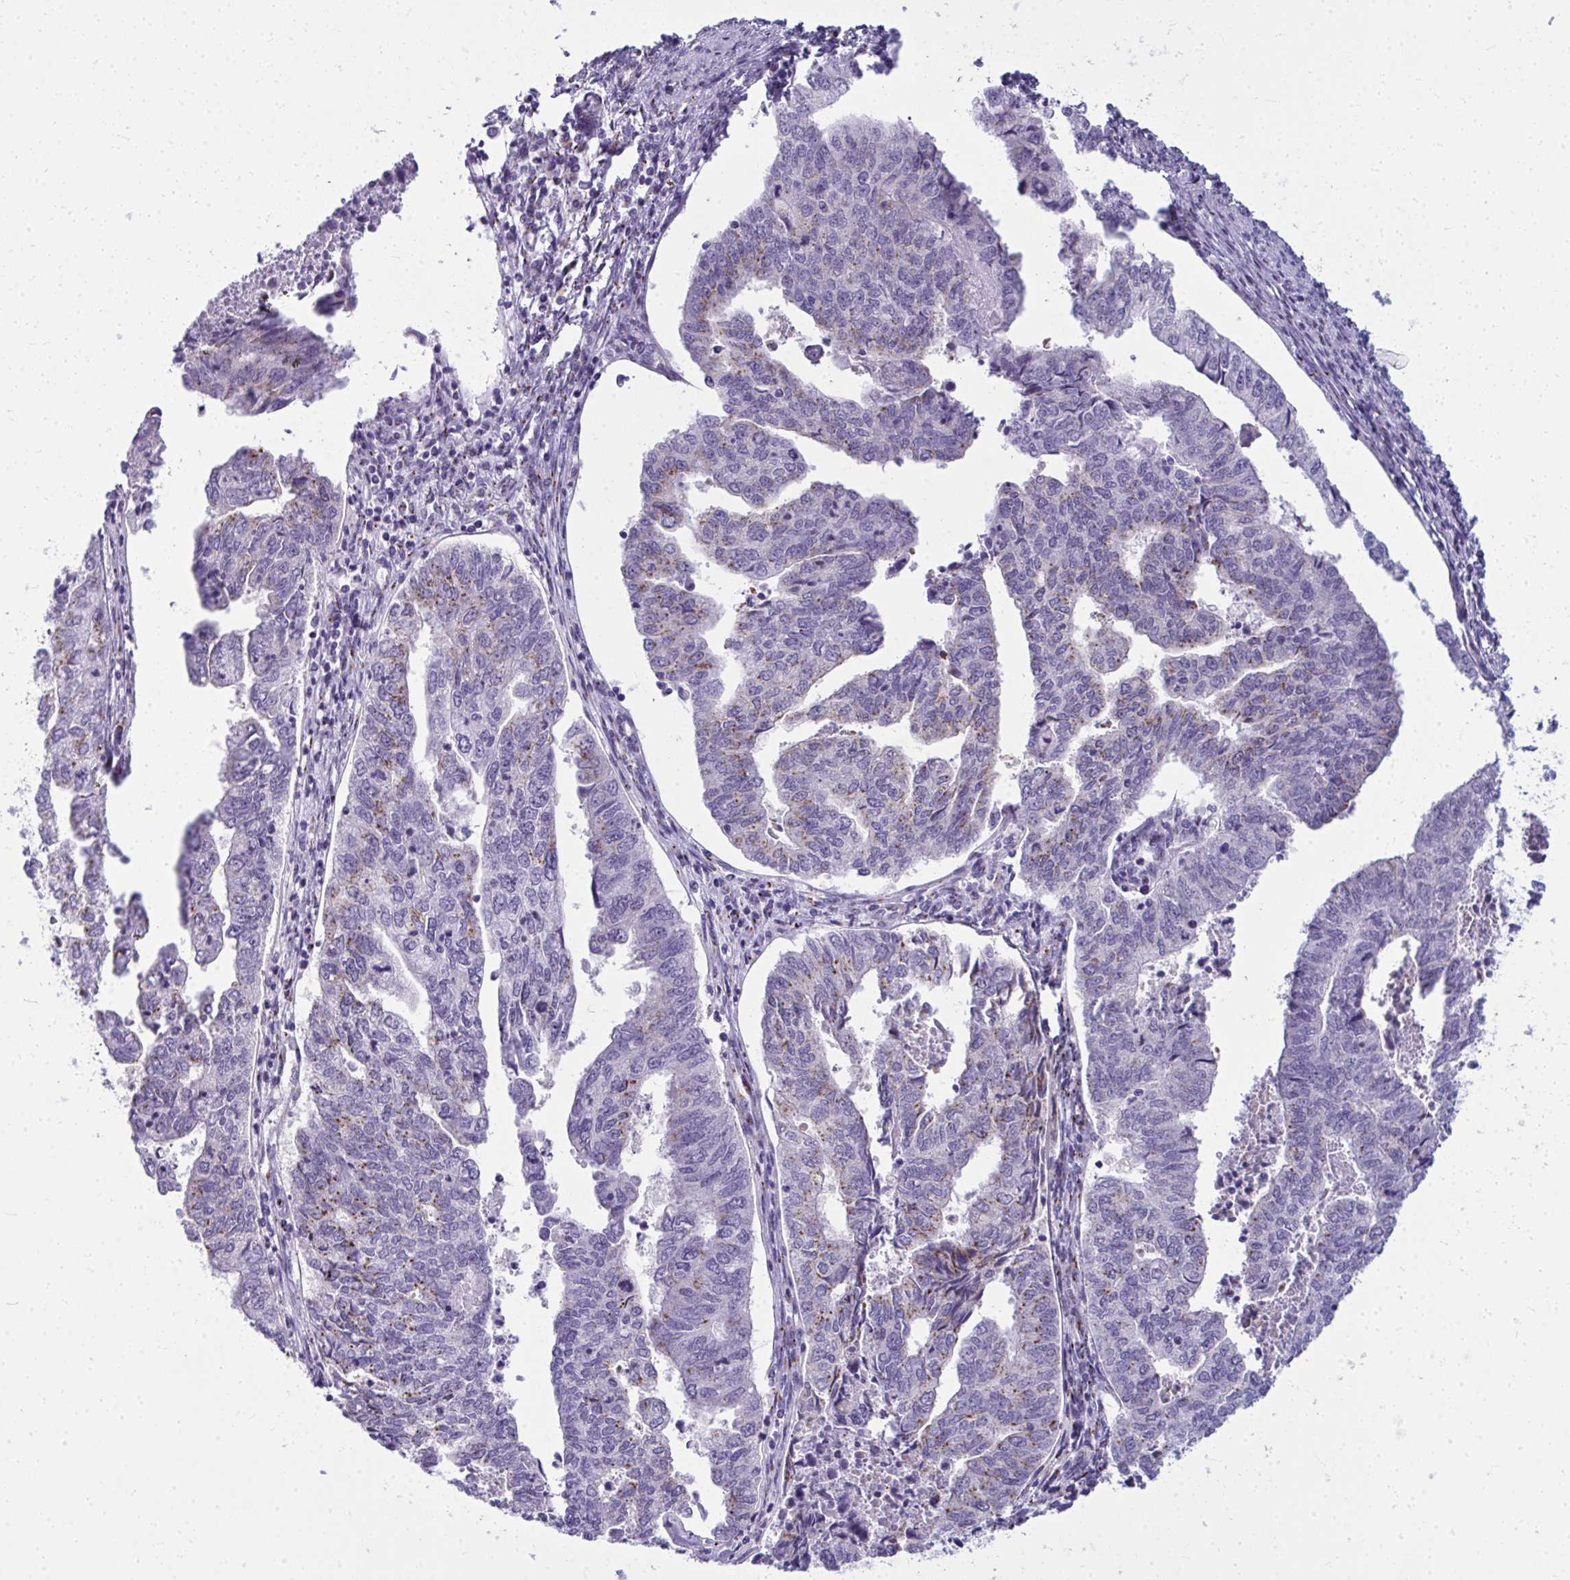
{"staining": {"intensity": "weak", "quantity": "<25%", "location": "cytoplasmic/membranous"}, "tissue": "endometrial cancer", "cell_type": "Tumor cells", "image_type": "cancer", "snomed": [{"axis": "morphology", "description": "Adenocarcinoma, NOS"}, {"axis": "topography", "description": "Endometrium"}], "caption": "This micrograph is of adenocarcinoma (endometrial) stained with immunohistochemistry to label a protein in brown with the nuclei are counter-stained blue. There is no expression in tumor cells.", "gene": "DTX4", "patient": {"sex": "female", "age": 73}}